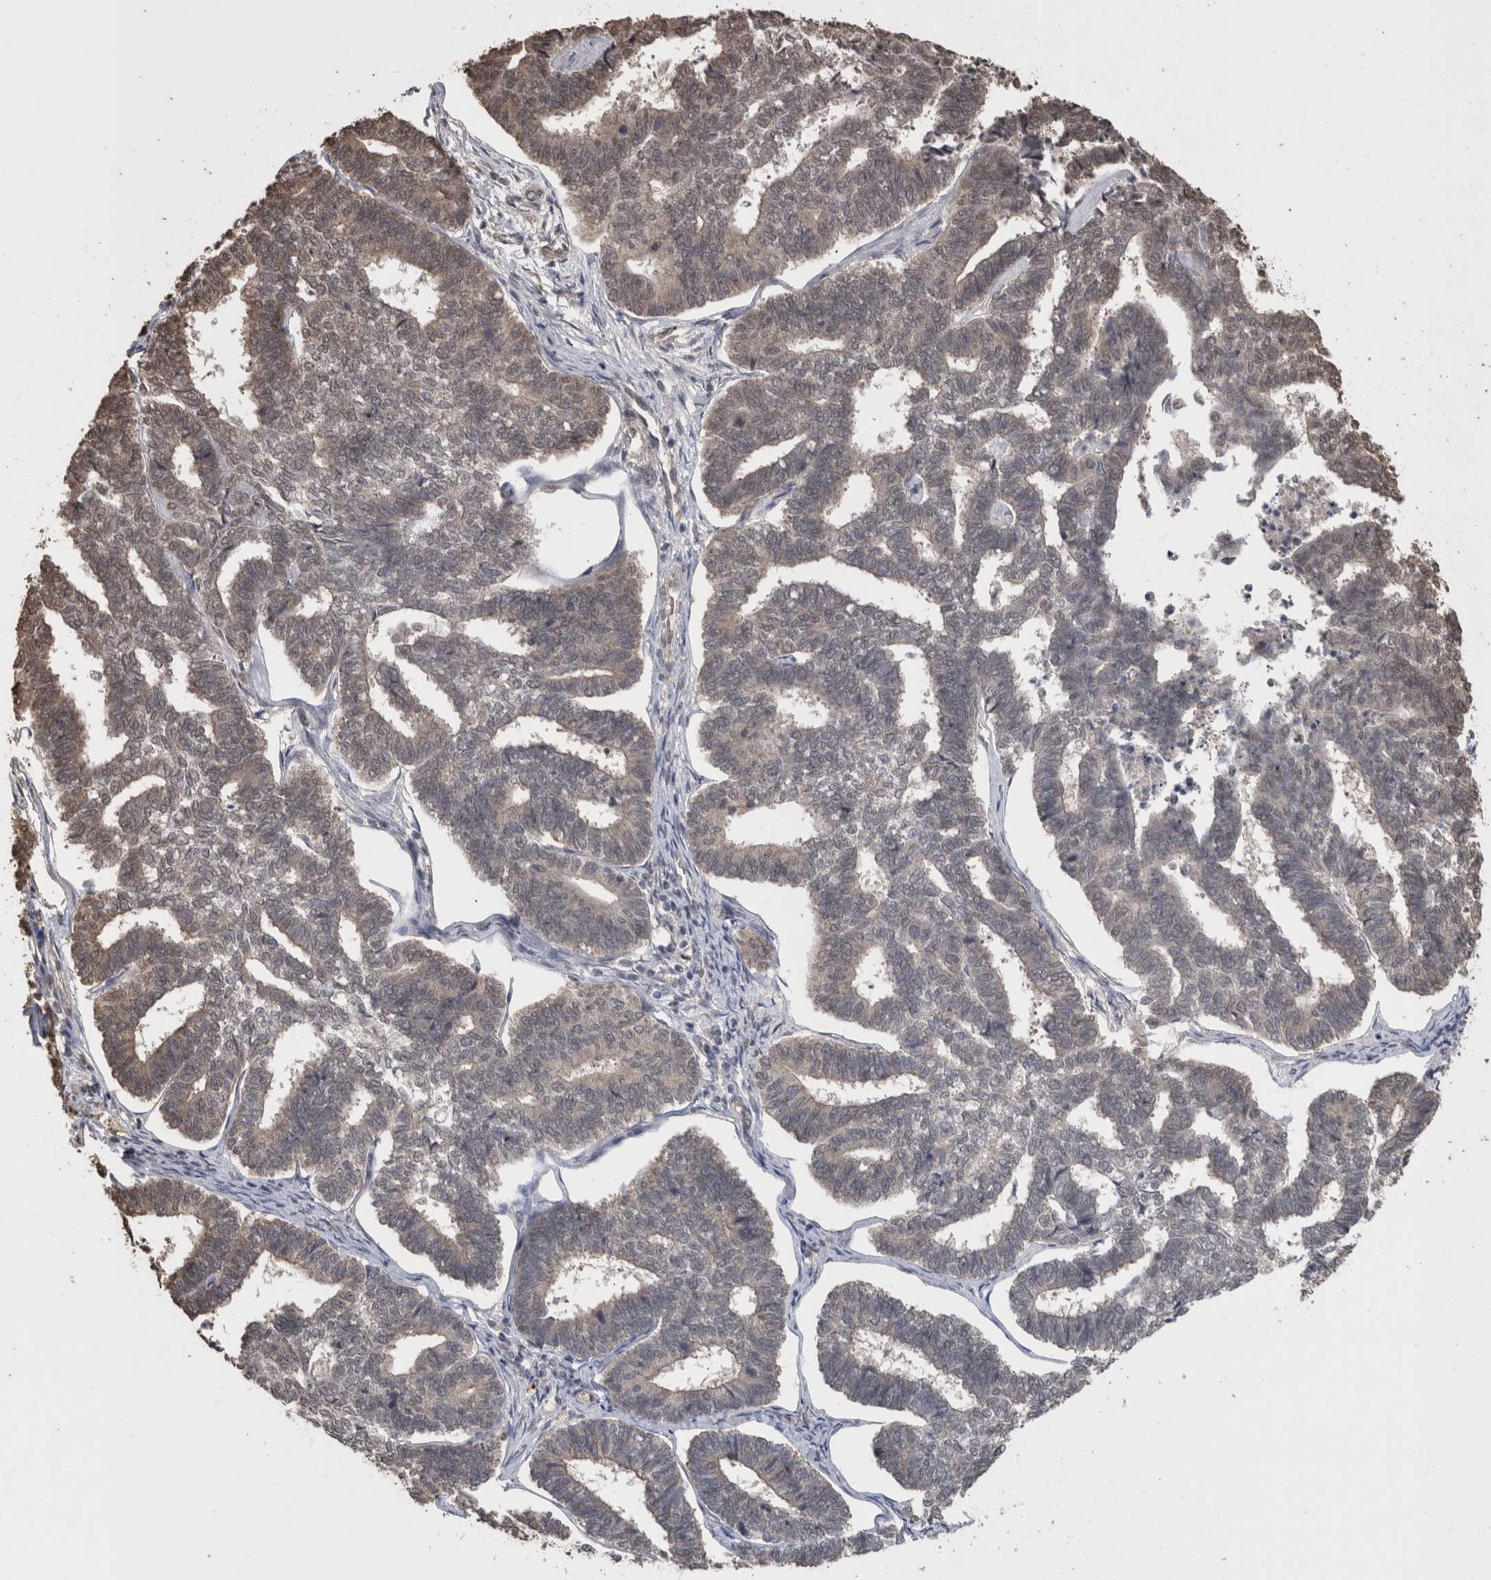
{"staining": {"intensity": "weak", "quantity": "<25%", "location": "cytoplasmic/membranous"}, "tissue": "endometrial cancer", "cell_type": "Tumor cells", "image_type": "cancer", "snomed": [{"axis": "morphology", "description": "Adenocarcinoma, NOS"}, {"axis": "topography", "description": "Endometrium"}], "caption": "This photomicrograph is of endometrial cancer stained with IHC to label a protein in brown with the nuclei are counter-stained blue. There is no positivity in tumor cells.", "gene": "PAK4", "patient": {"sex": "female", "age": 70}}